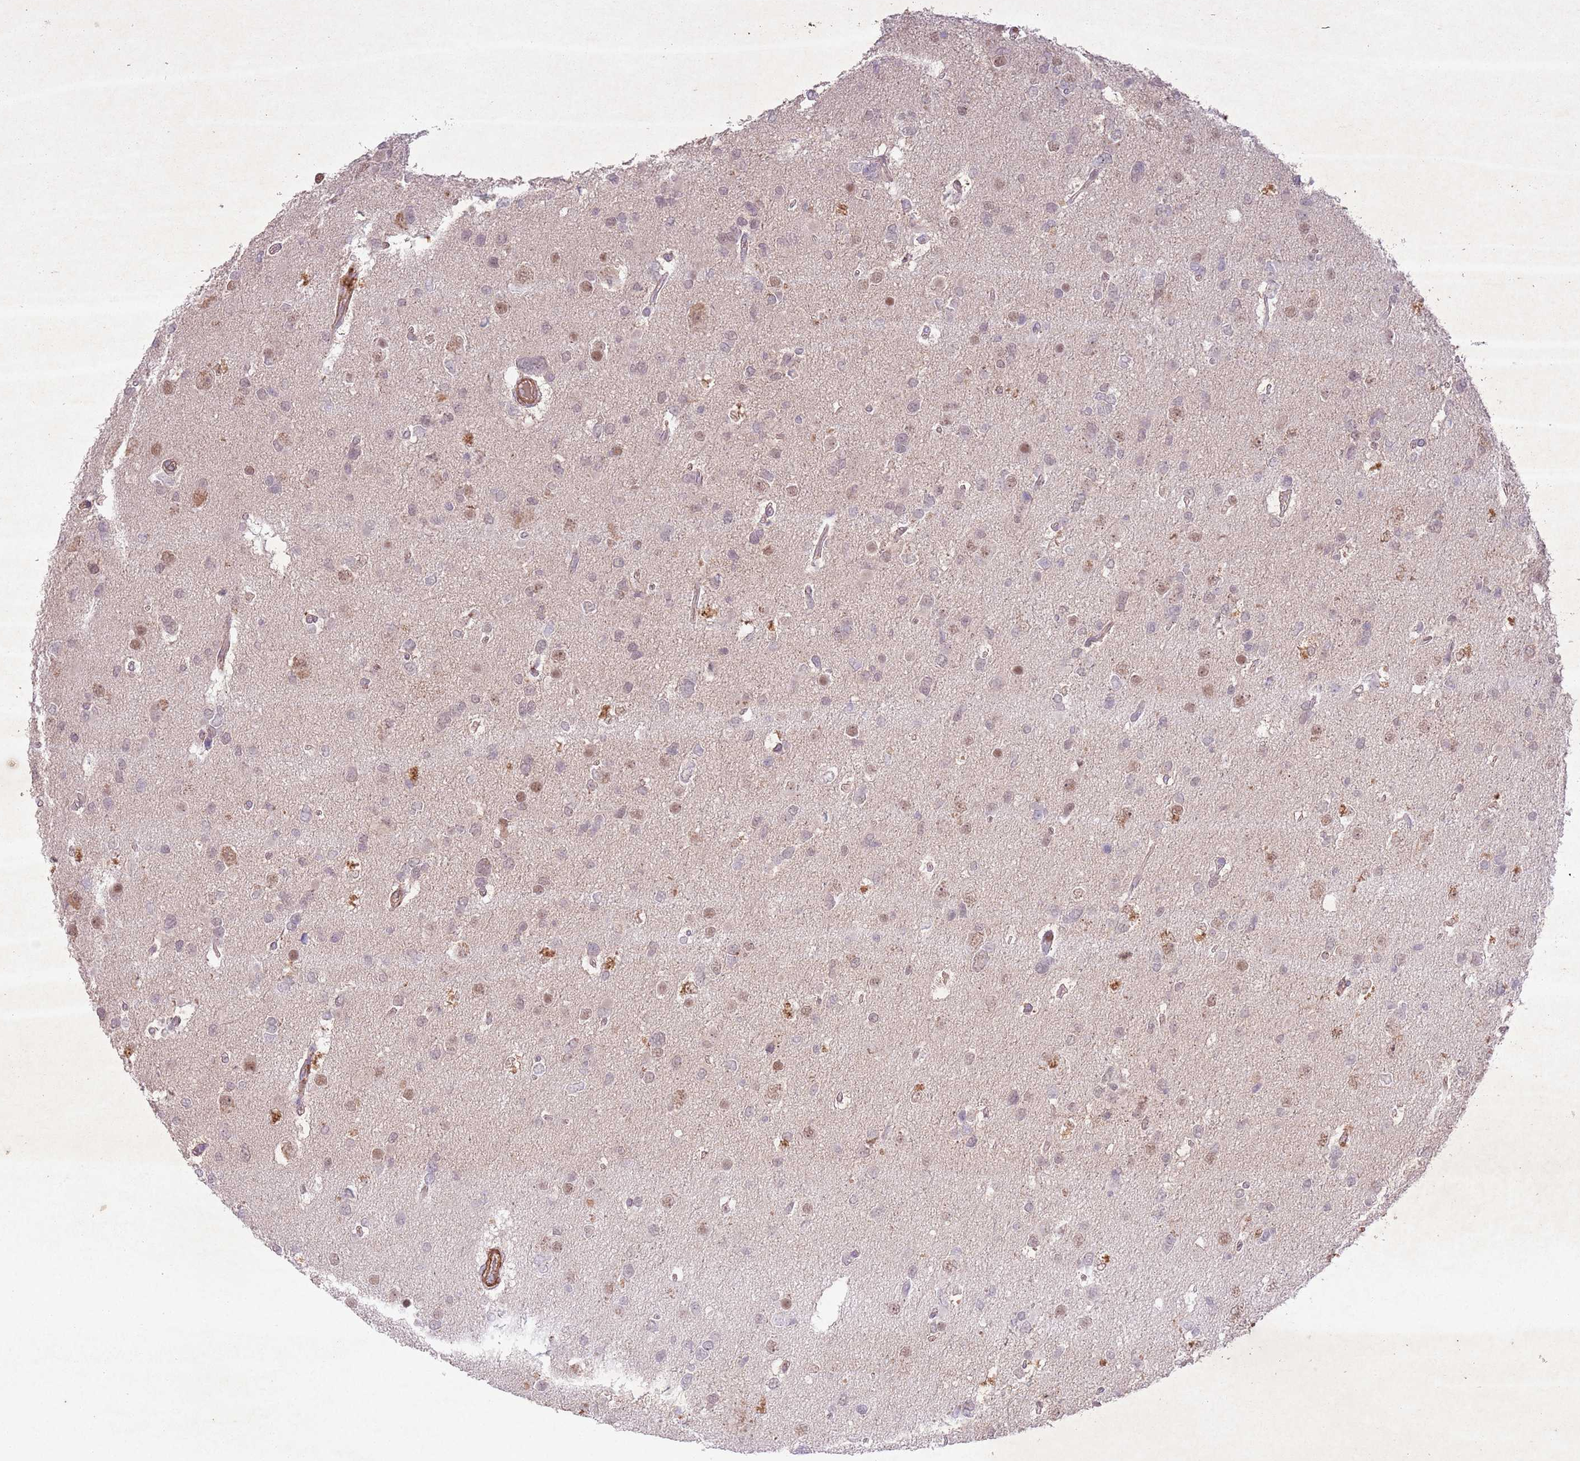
{"staining": {"intensity": "moderate", "quantity": "25%-75%", "location": "nuclear"}, "tissue": "glioma", "cell_type": "Tumor cells", "image_type": "cancer", "snomed": [{"axis": "morphology", "description": "Glioma, malignant, High grade"}, {"axis": "topography", "description": "Brain"}], "caption": "Malignant glioma (high-grade) tissue reveals moderate nuclear positivity in about 25%-75% of tumor cells", "gene": "CCNI", "patient": {"sex": "male", "age": 53}}